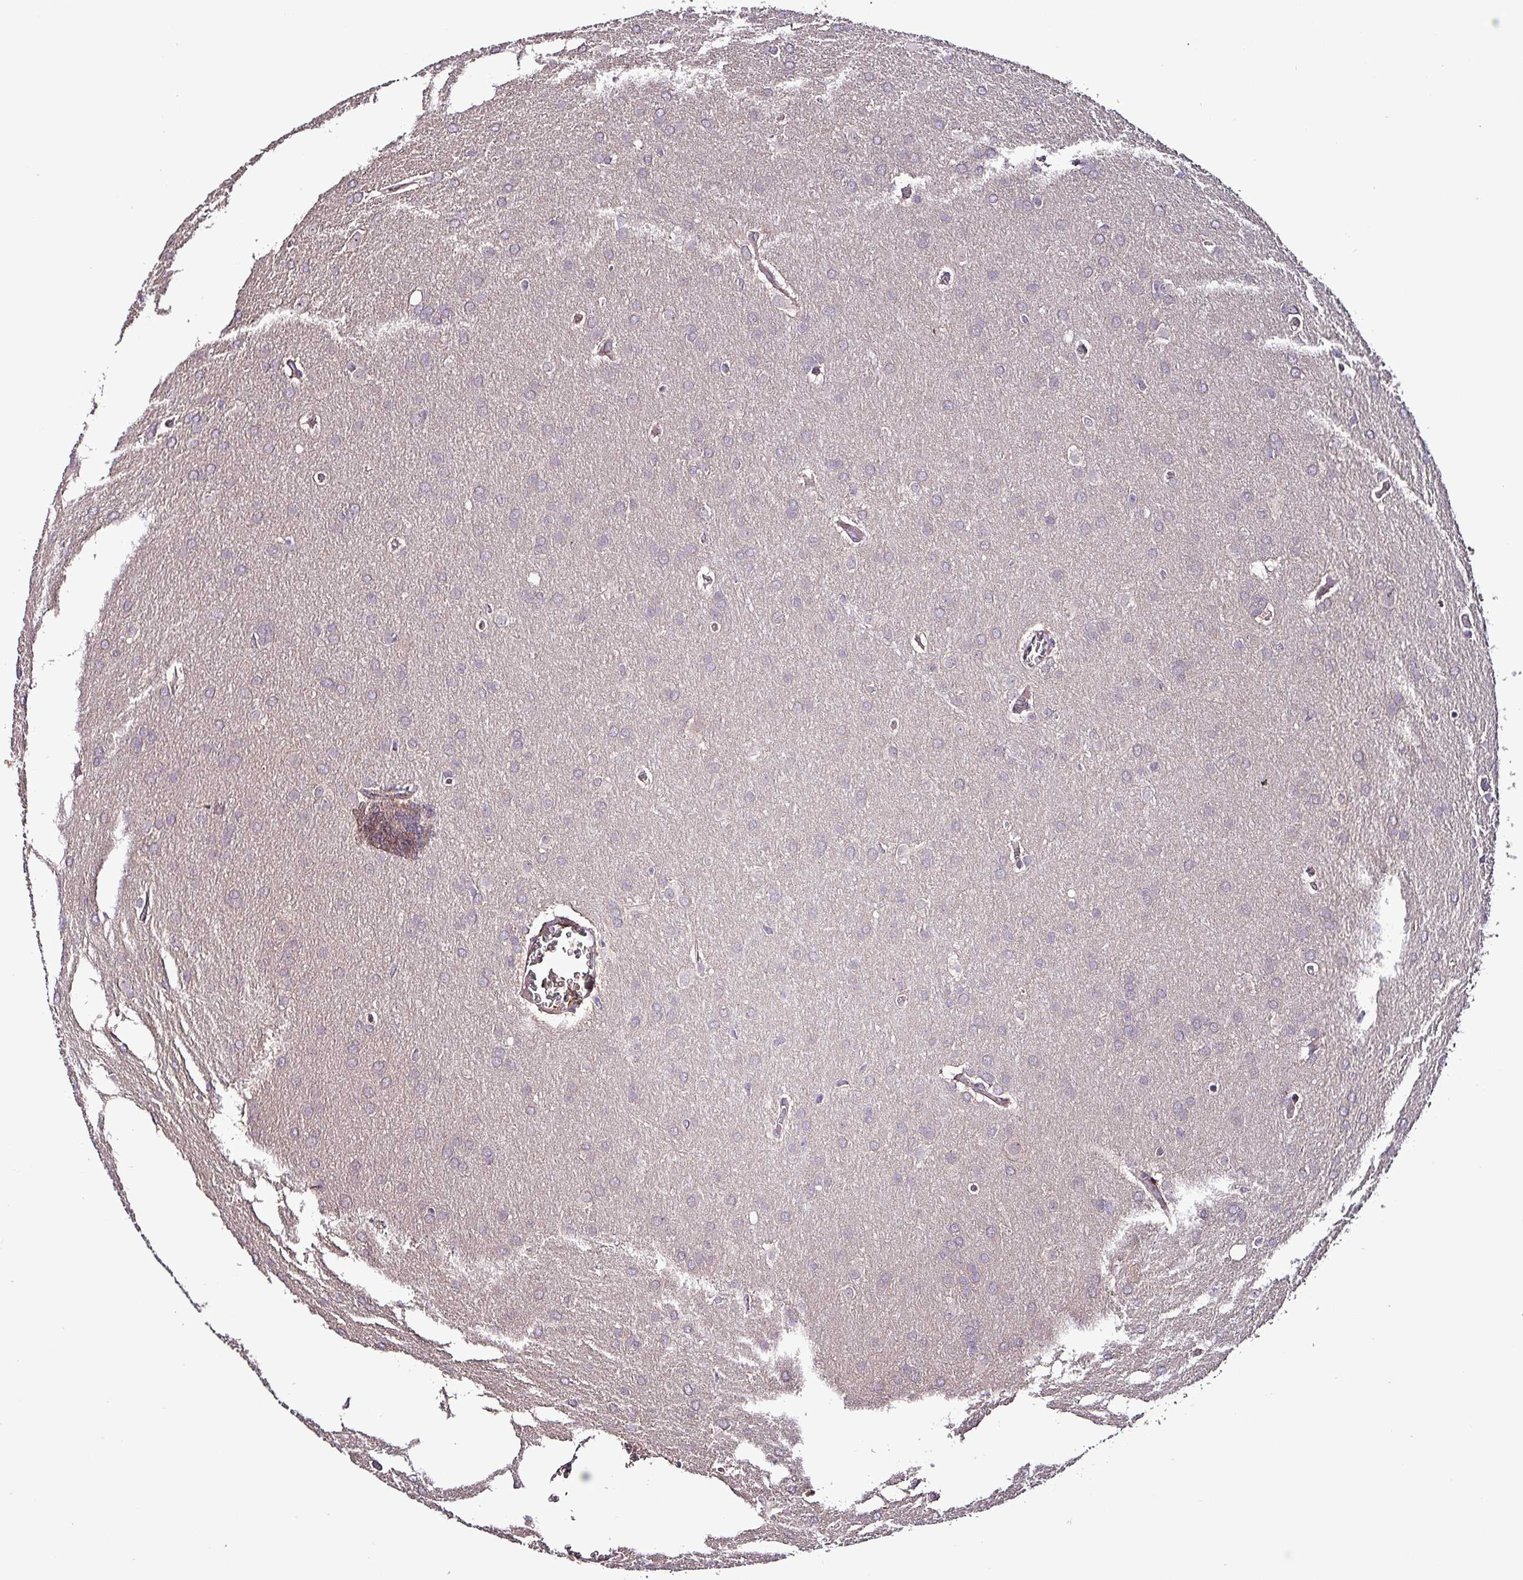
{"staining": {"intensity": "negative", "quantity": "none", "location": "none"}, "tissue": "glioma", "cell_type": "Tumor cells", "image_type": "cancer", "snomed": [{"axis": "morphology", "description": "Glioma, malignant, Low grade"}, {"axis": "topography", "description": "Brain"}], "caption": "A histopathology image of human glioma is negative for staining in tumor cells.", "gene": "GRAPL", "patient": {"sex": "female", "age": 32}}